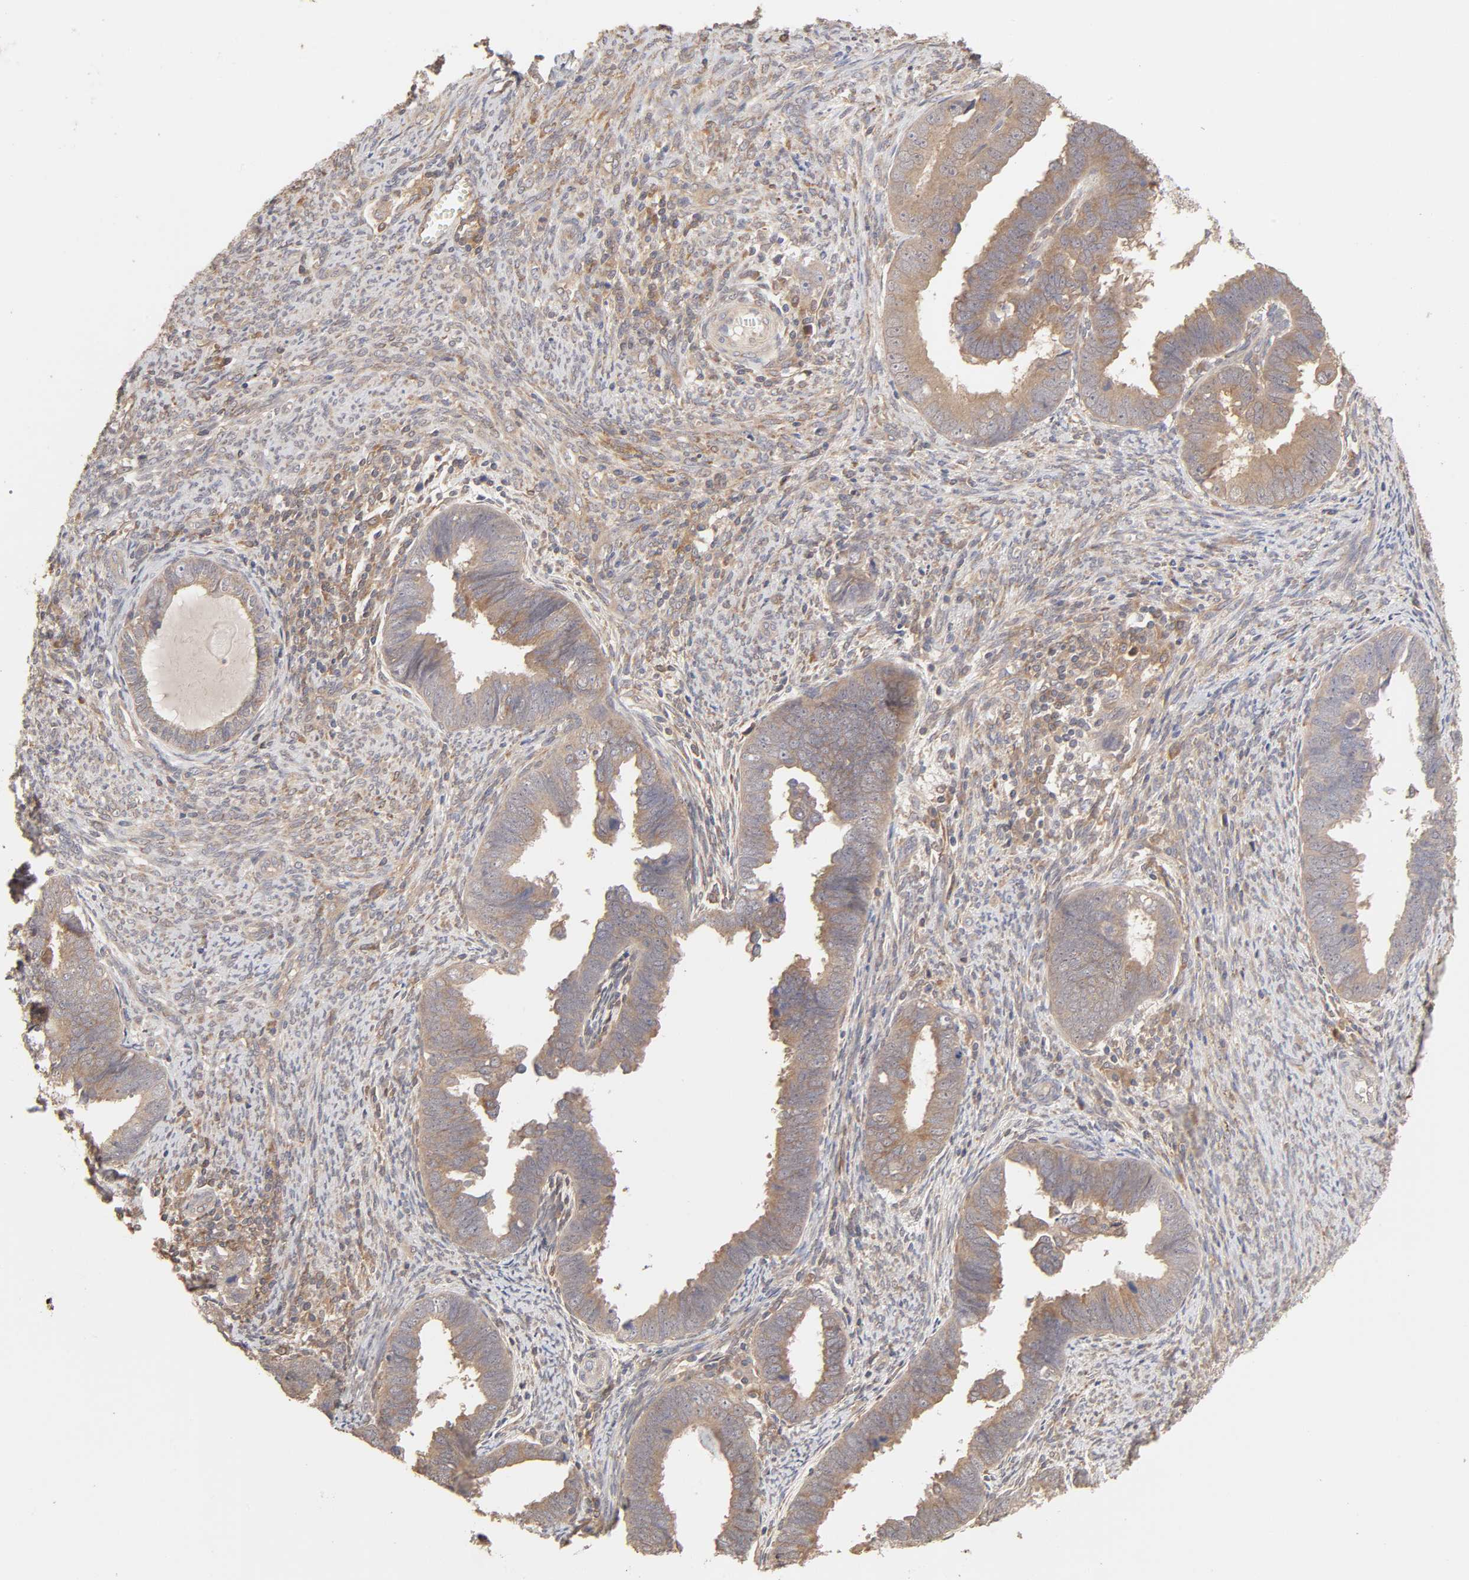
{"staining": {"intensity": "moderate", "quantity": ">75%", "location": "cytoplasmic/membranous"}, "tissue": "endometrial cancer", "cell_type": "Tumor cells", "image_type": "cancer", "snomed": [{"axis": "morphology", "description": "Adenocarcinoma, NOS"}, {"axis": "topography", "description": "Endometrium"}], "caption": "DAB immunohistochemical staining of human endometrial adenocarcinoma exhibits moderate cytoplasmic/membranous protein expression in approximately >75% of tumor cells.", "gene": "AP1G2", "patient": {"sex": "female", "age": 75}}